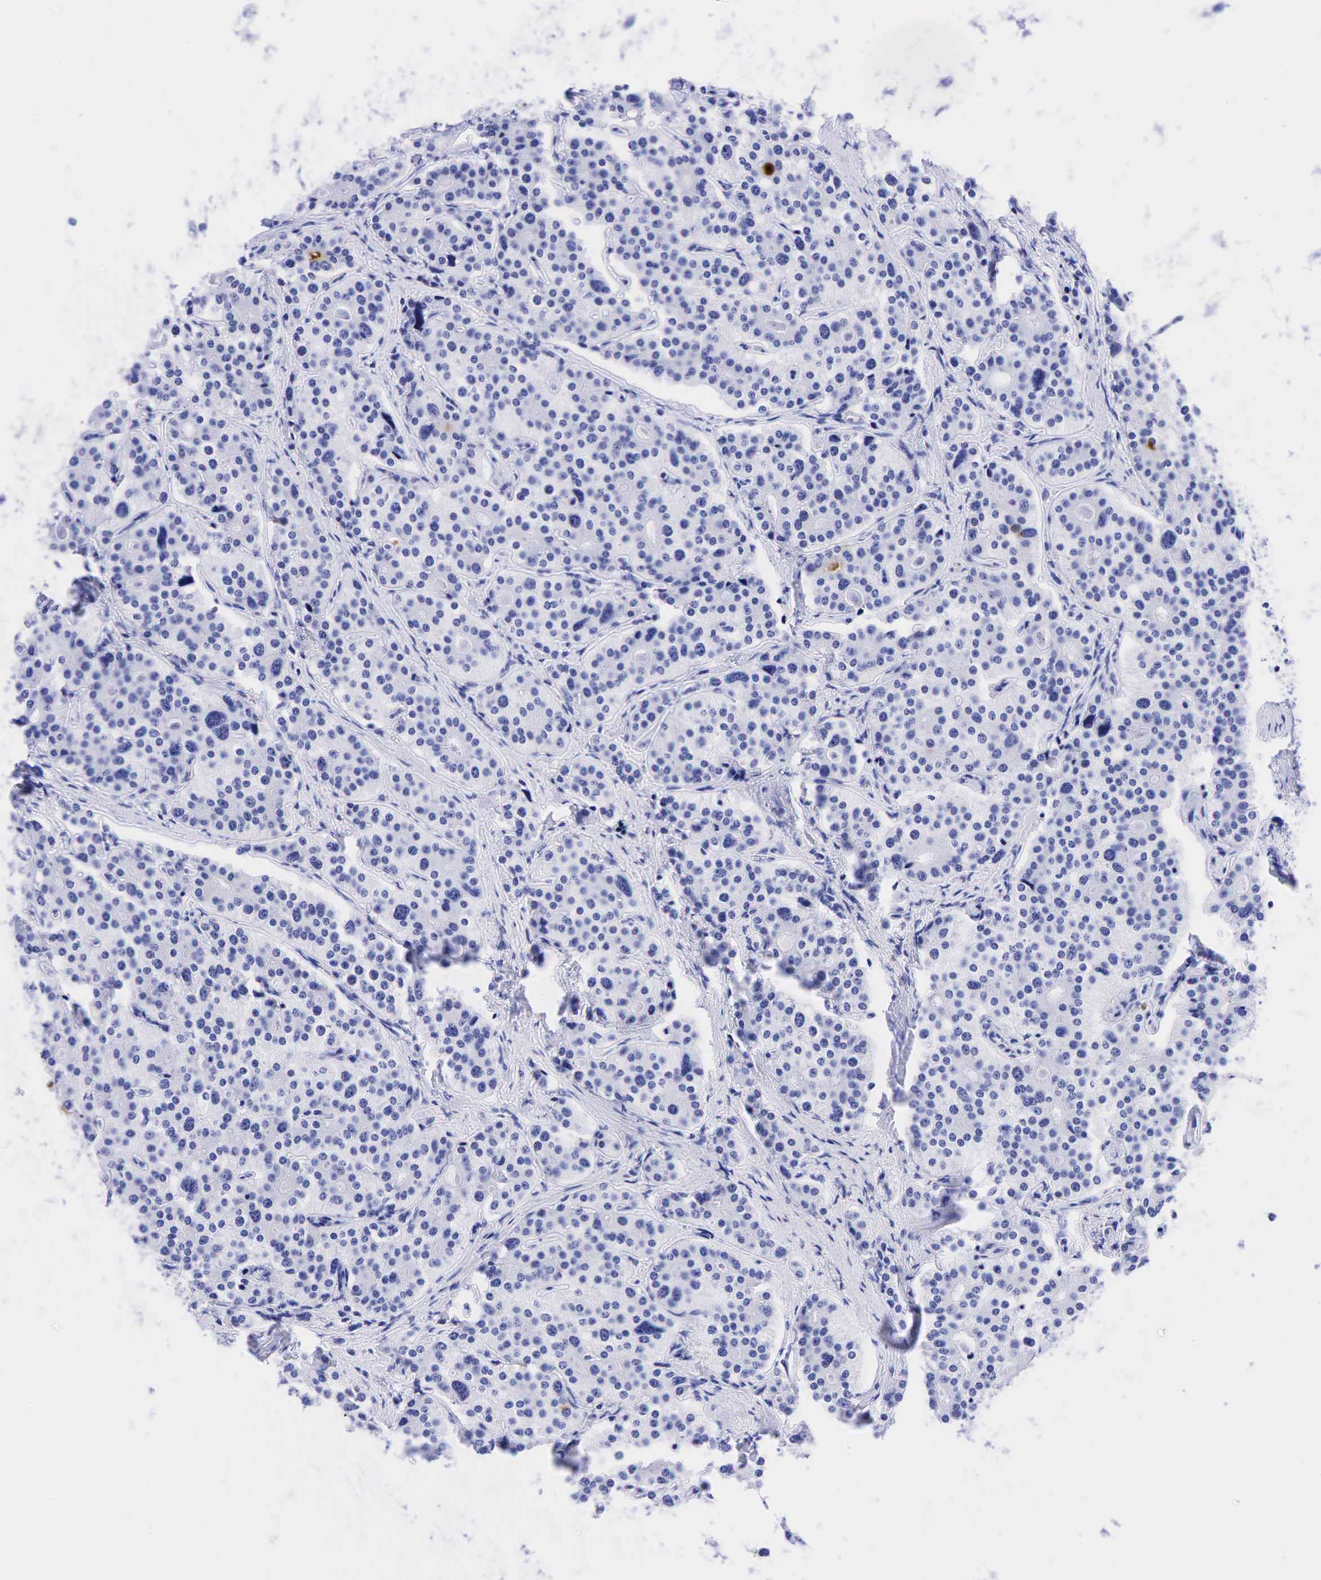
{"staining": {"intensity": "negative", "quantity": "none", "location": "none"}, "tissue": "carcinoid", "cell_type": "Tumor cells", "image_type": "cancer", "snomed": [{"axis": "morphology", "description": "Carcinoid, malignant, NOS"}, {"axis": "topography", "description": "Small intestine"}], "caption": "The histopathology image shows no staining of tumor cells in carcinoid.", "gene": "CEACAM5", "patient": {"sex": "male", "age": 63}}